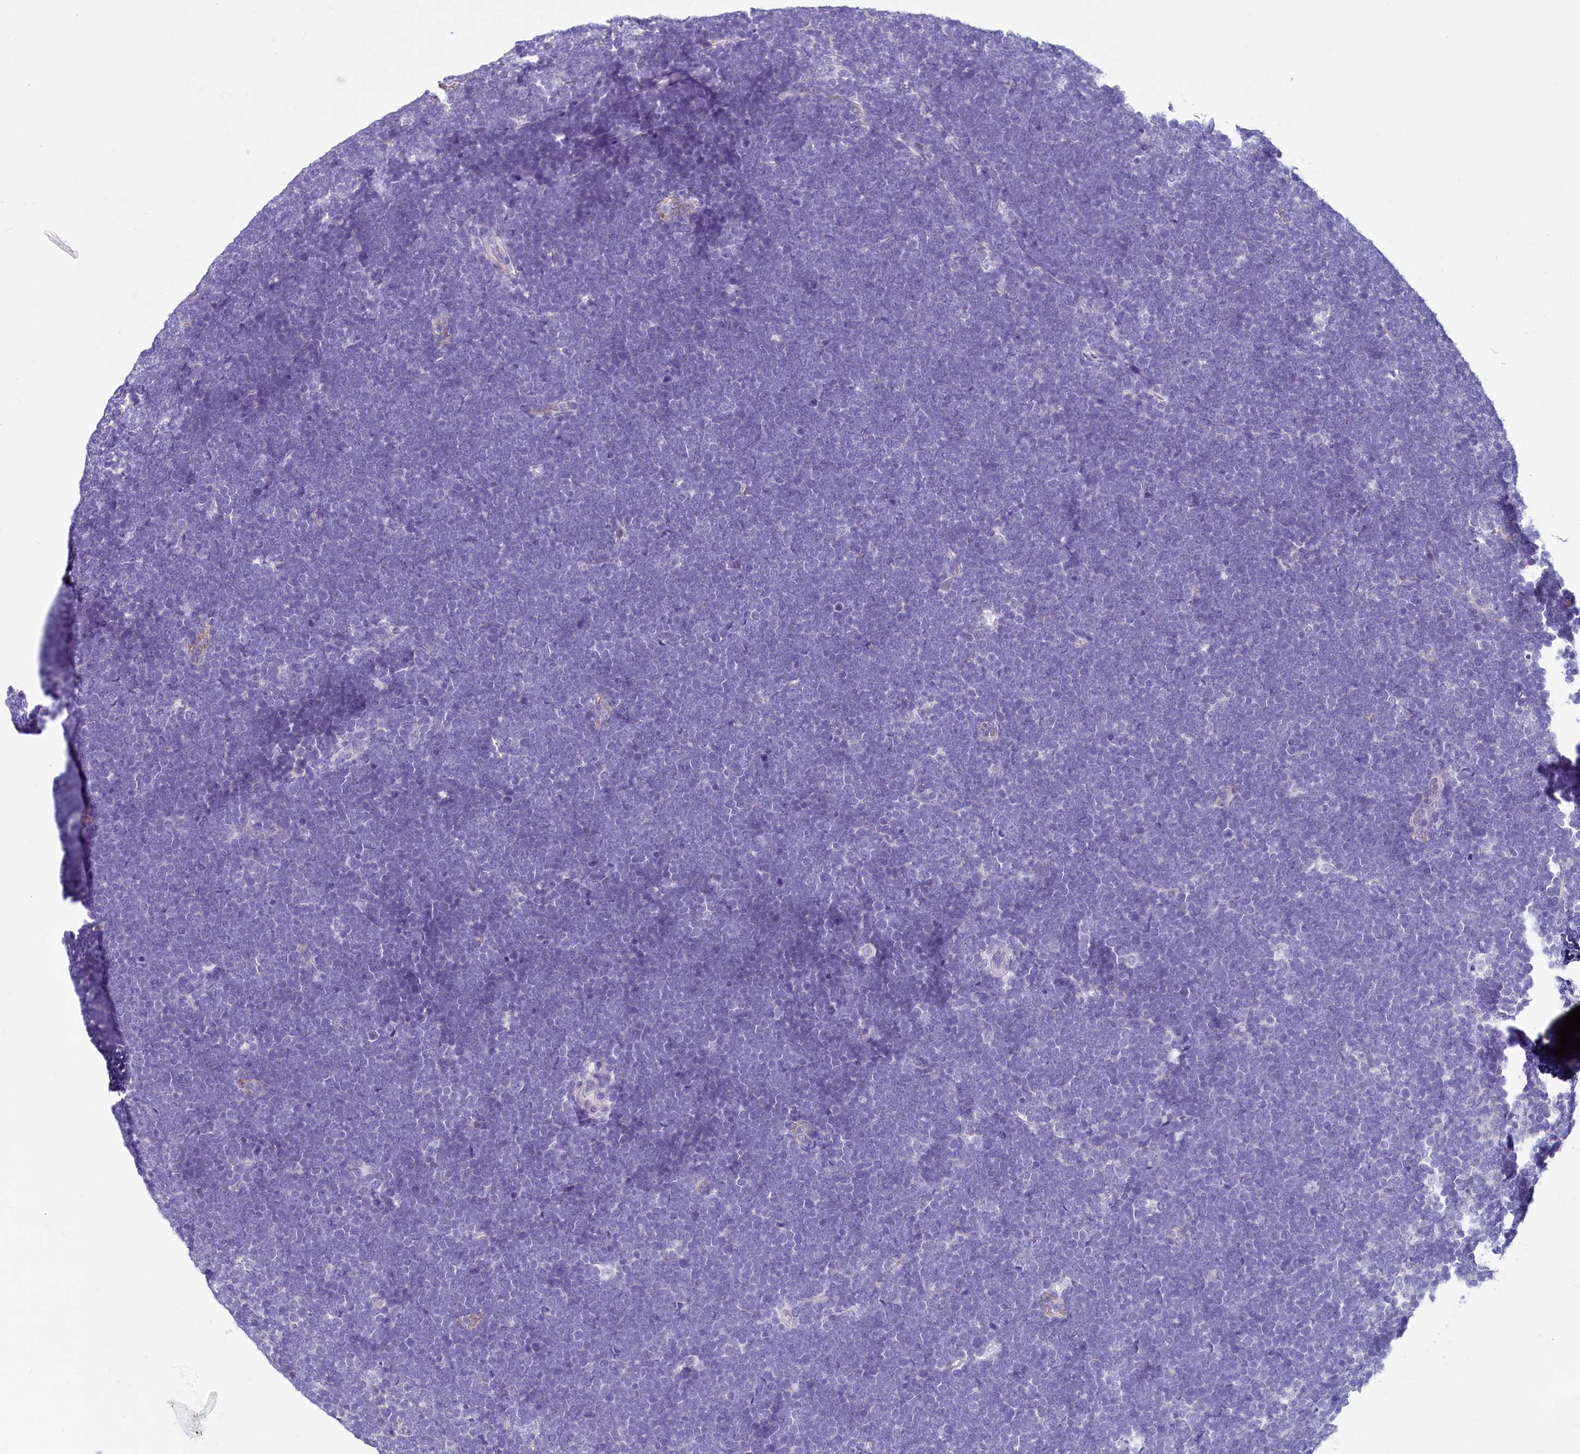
{"staining": {"intensity": "negative", "quantity": "none", "location": "none"}, "tissue": "lymphoma", "cell_type": "Tumor cells", "image_type": "cancer", "snomed": [{"axis": "morphology", "description": "Malignant lymphoma, non-Hodgkin's type, High grade"}, {"axis": "topography", "description": "Lymph node"}], "caption": "Immunohistochemistry photomicrograph of neoplastic tissue: human lymphoma stained with DAB demonstrates no significant protein positivity in tumor cells.", "gene": "INSC", "patient": {"sex": "male", "age": 13}}